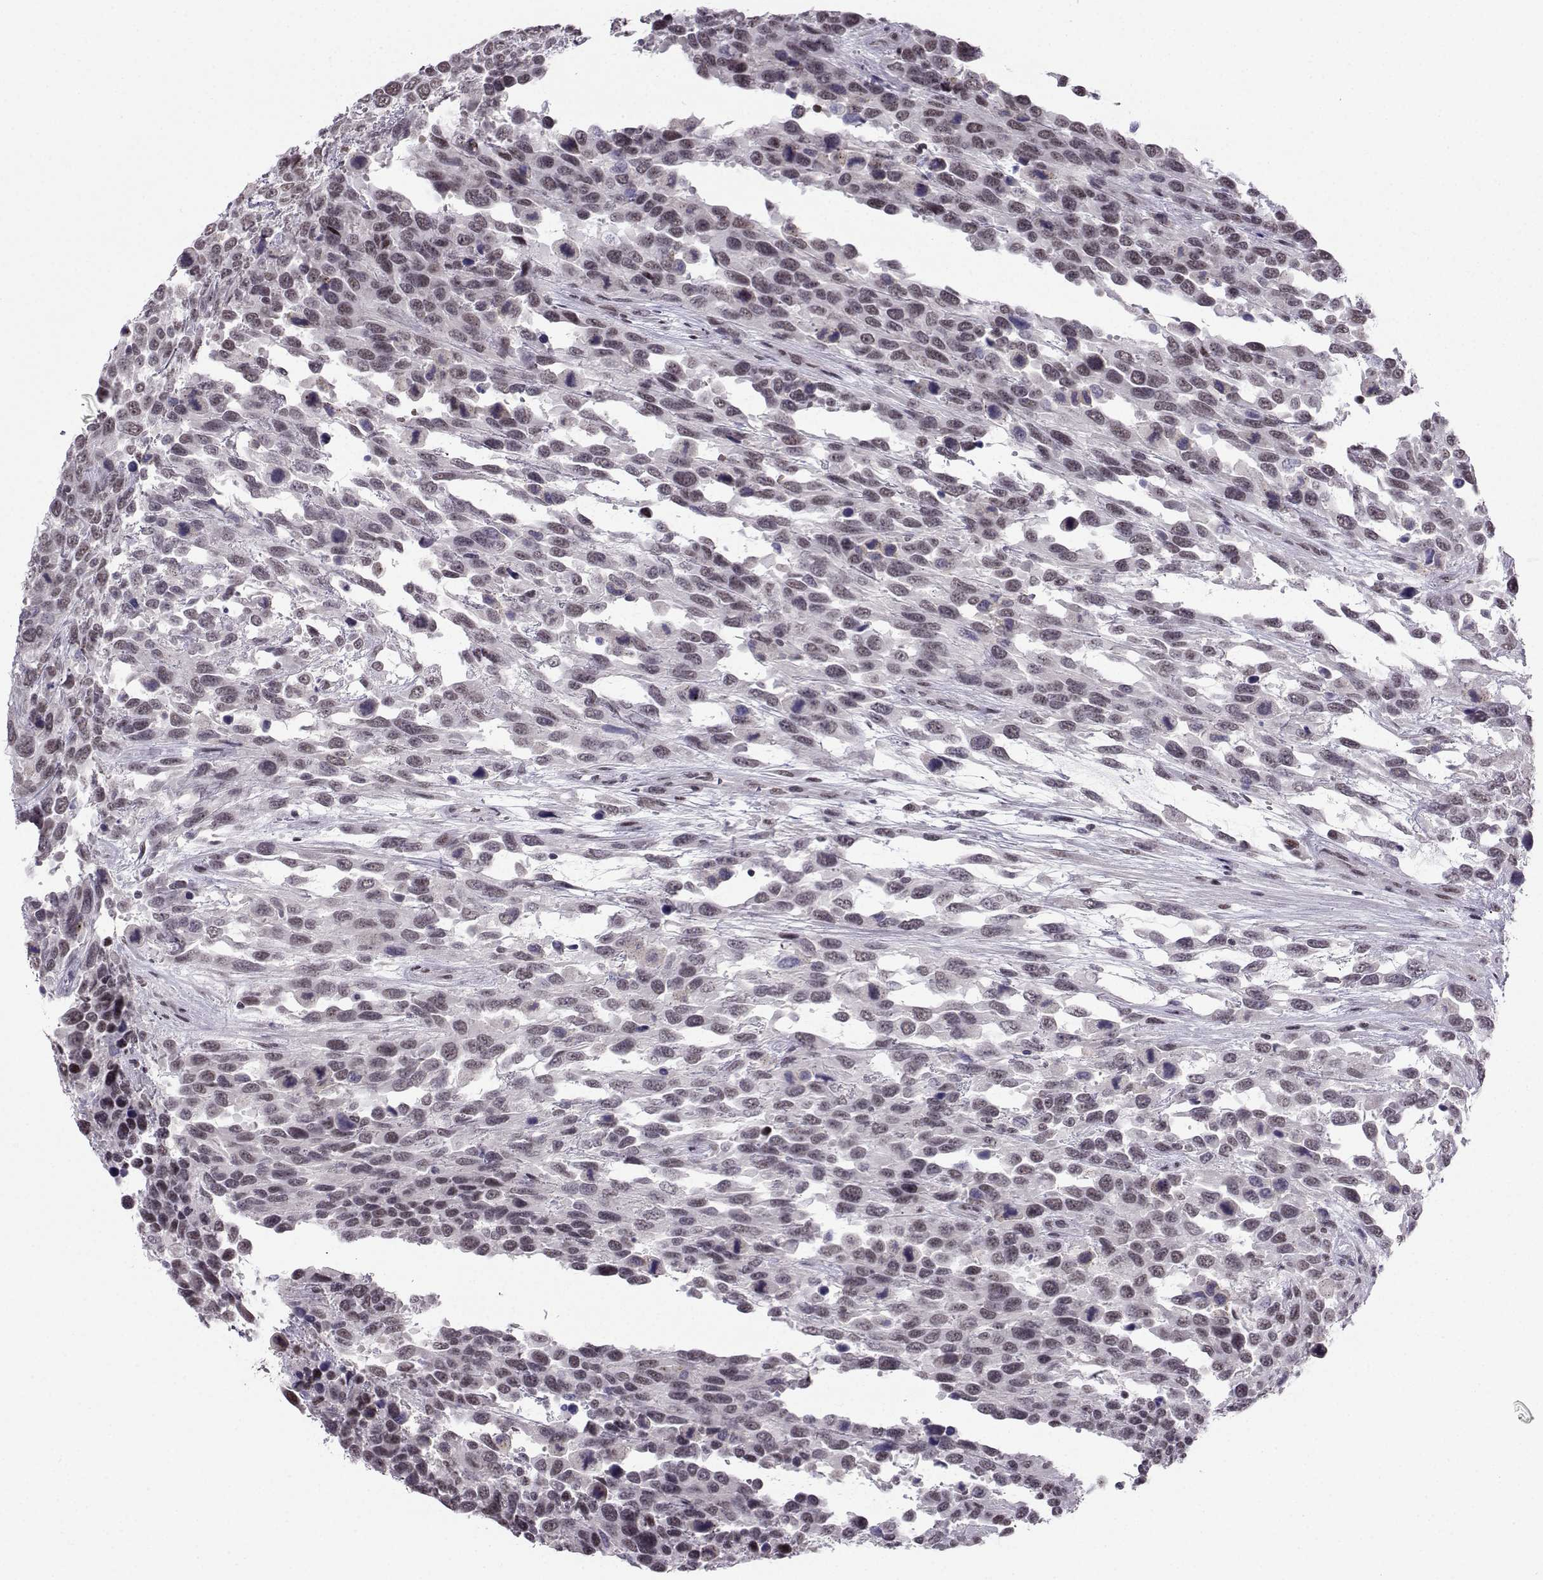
{"staining": {"intensity": "weak", "quantity": ">75%", "location": "nuclear"}, "tissue": "urothelial cancer", "cell_type": "Tumor cells", "image_type": "cancer", "snomed": [{"axis": "morphology", "description": "Urothelial carcinoma, High grade"}, {"axis": "topography", "description": "Urinary bladder"}], "caption": "A photomicrograph of high-grade urothelial carcinoma stained for a protein shows weak nuclear brown staining in tumor cells.", "gene": "LIN28A", "patient": {"sex": "female", "age": 70}}